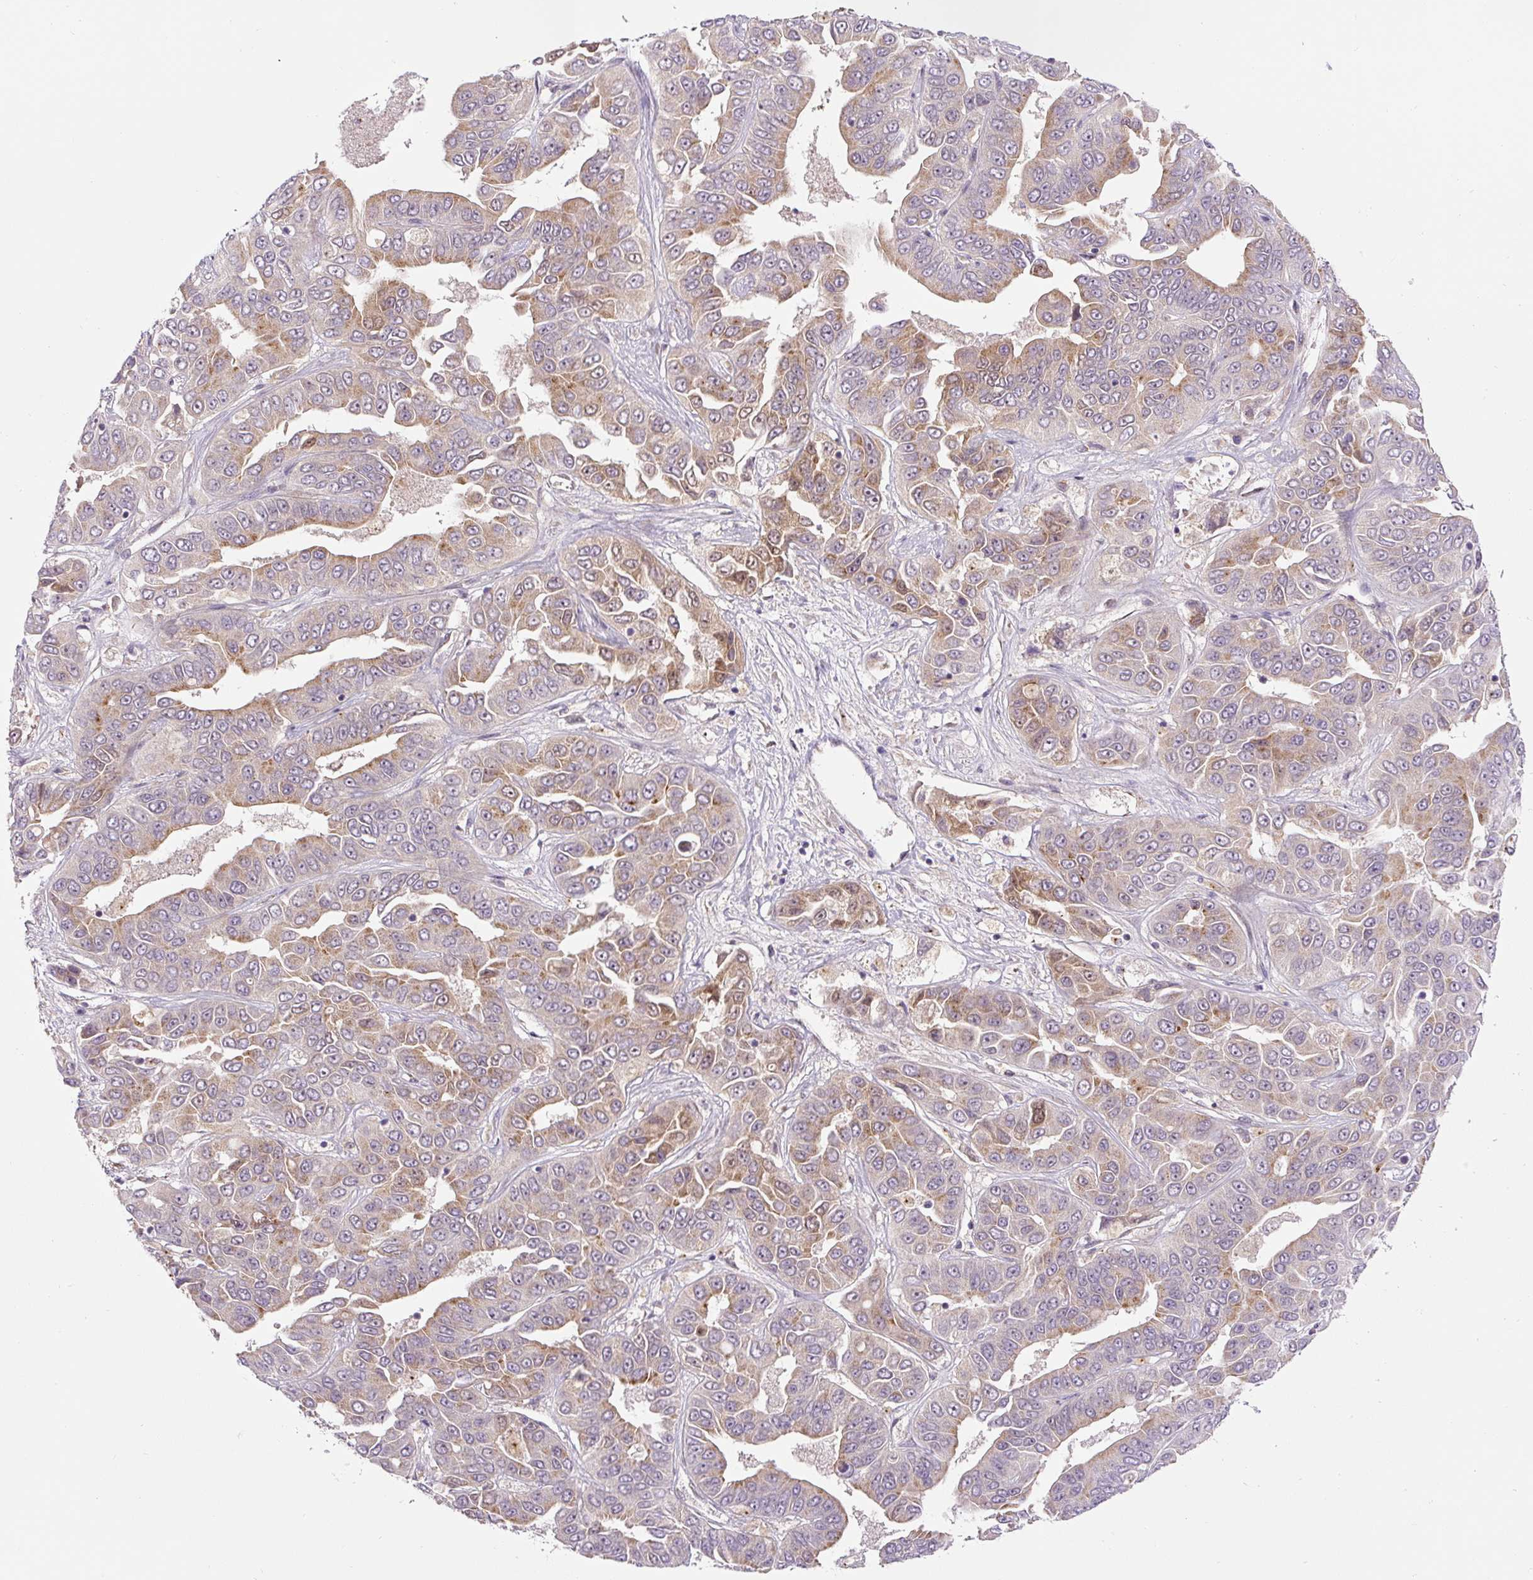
{"staining": {"intensity": "weak", "quantity": ">75%", "location": "cytoplasmic/membranous"}, "tissue": "liver cancer", "cell_type": "Tumor cells", "image_type": "cancer", "snomed": [{"axis": "morphology", "description": "Cholangiocarcinoma"}, {"axis": "topography", "description": "Liver"}], "caption": "The histopathology image displays a brown stain indicating the presence of a protein in the cytoplasmic/membranous of tumor cells in liver cholangiocarcinoma.", "gene": "PCM1", "patient": {"sex": "female", "age": 52}}